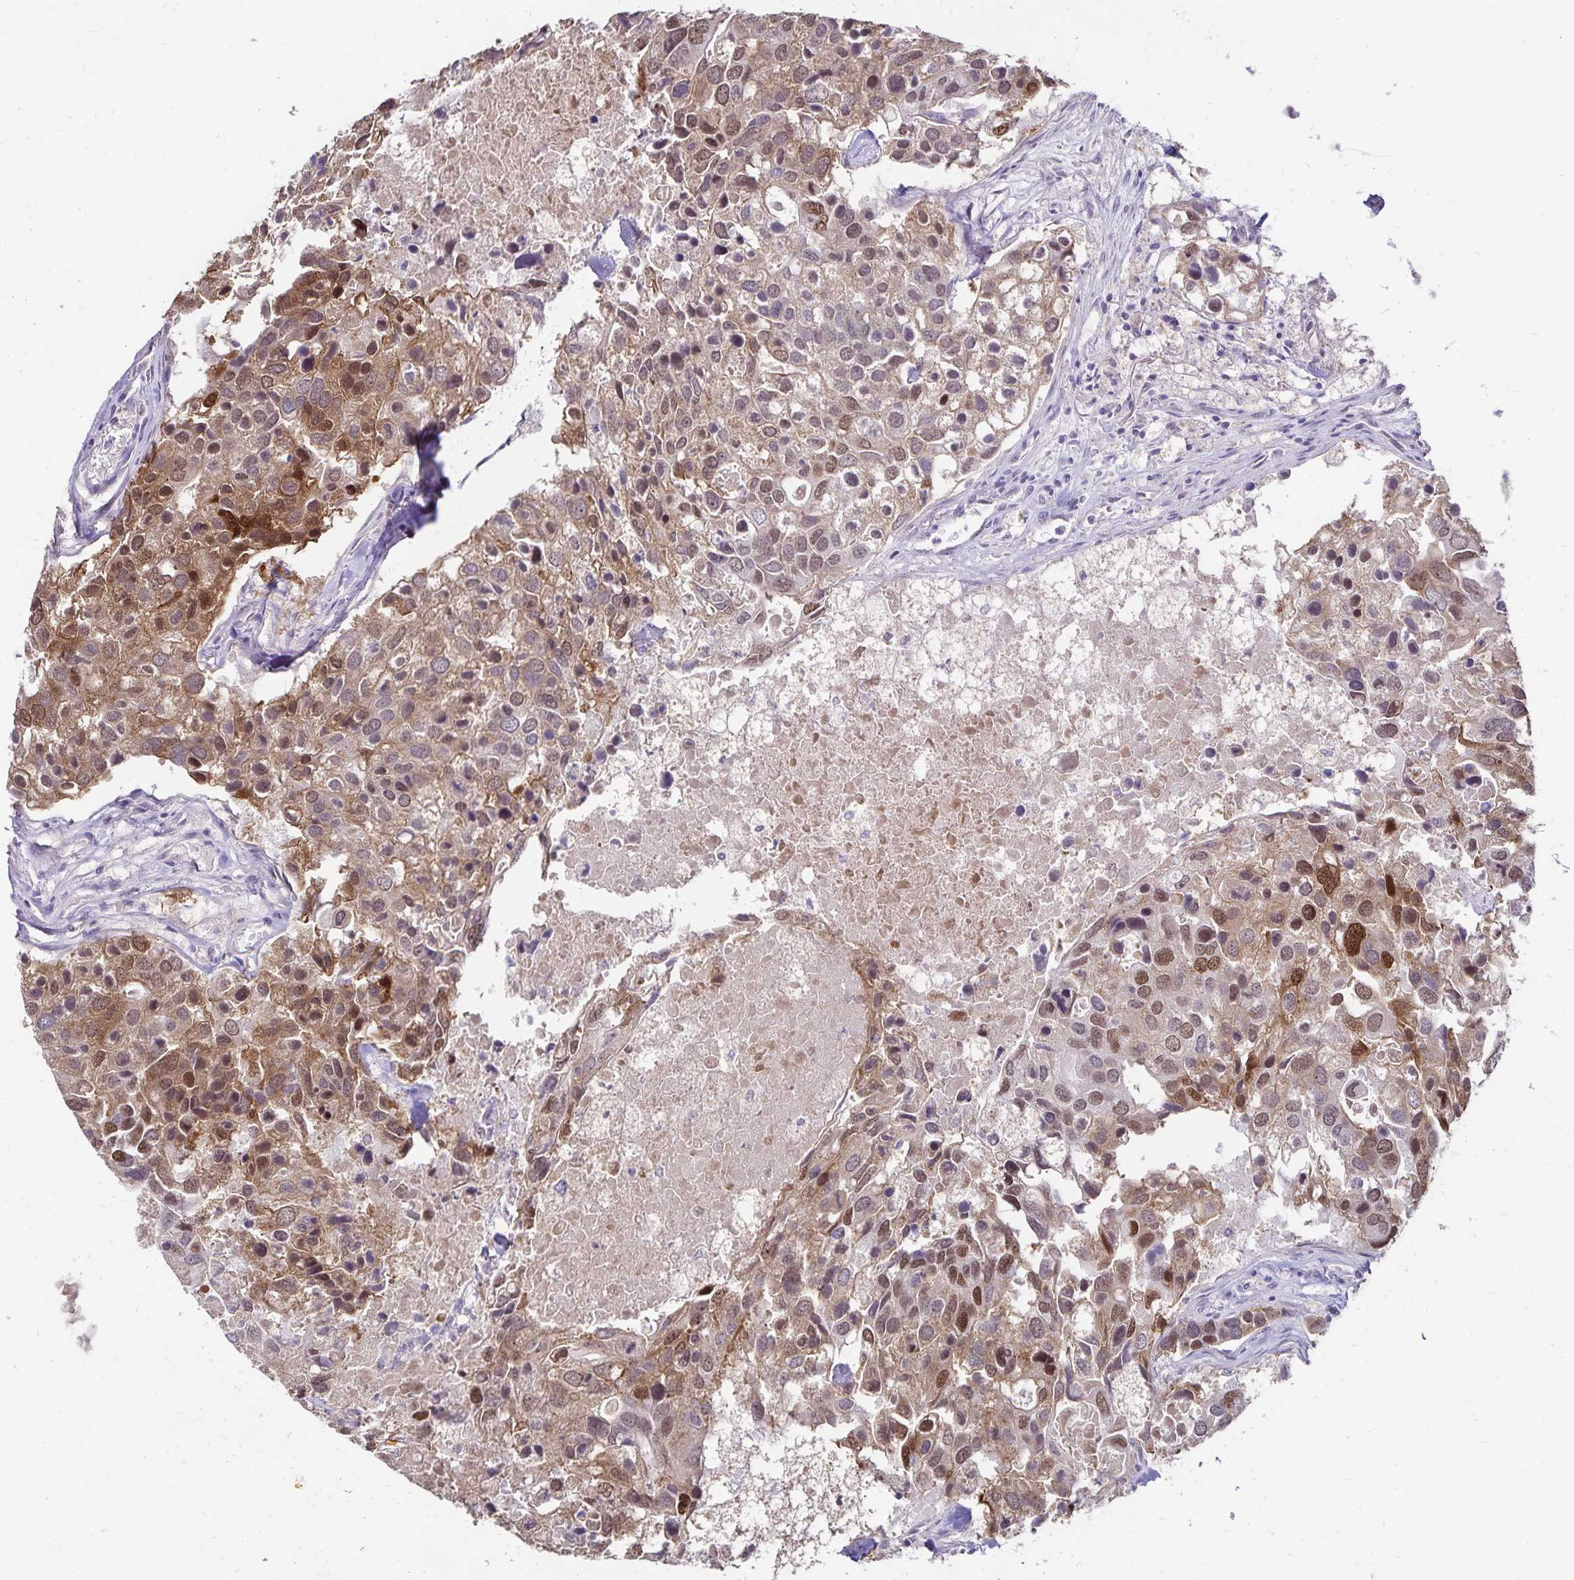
{"staining": {"intensity": "moderate", "quantity": ">75%", "location": "cytoplasmic/membranous,nuclear"}, "tissue": "breast cancer", "cell_type": "Tumor cells", "image_type": "cancer", "snomed": [{"axis": "morphology", "description": "Duct carcinoma"}, {"axis": "topography", "description": "Breast"}], "caption": "Infiltrating ductal carcinoma (breast) stained with a protein marker displays moderate staining in tumor cells.", "gene": "POLB", "patient": {"sex": "female", "age": 83}}